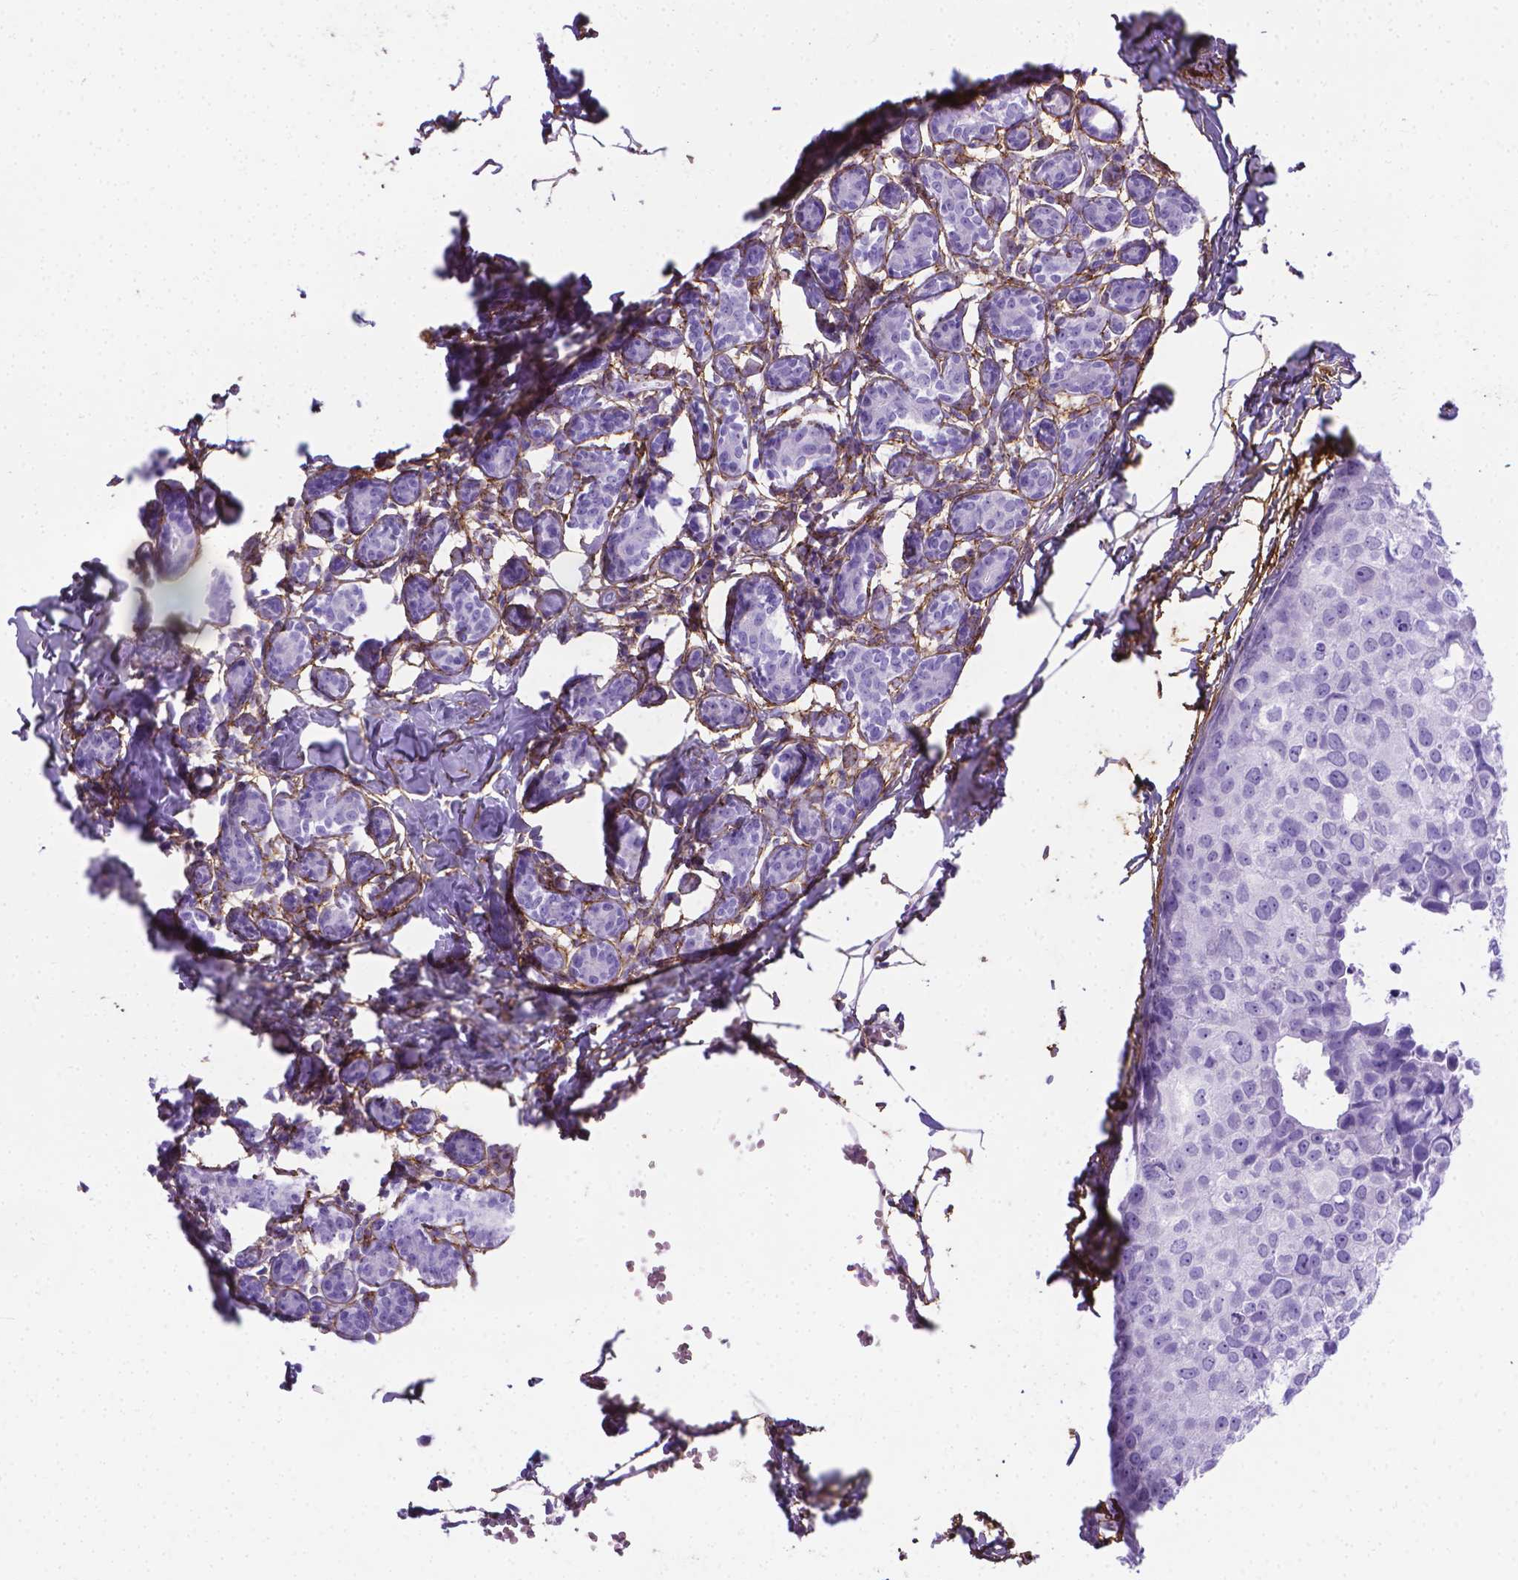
{"staining": {"intensity": "negative", "quantity": "none", "location": "none"}, "tissue": "breast cancer", "cell_type": "Tumor cells", "image_type": "cancer", "snomed": [{"axis": "morphology", "description": "Duct carcinoma"}, {"axis": "topography", "description": "Breast"}], "caption": "Immunohistochemistry image of neoplastic tissue: human intraductal carcinoma (breast) stained with DAB (3,3'-diaminobenzidine) reveals no significant protein staining in tumor cells.", "gene": "MFAP2", "patient": {"sex": "female", "age": 38}}